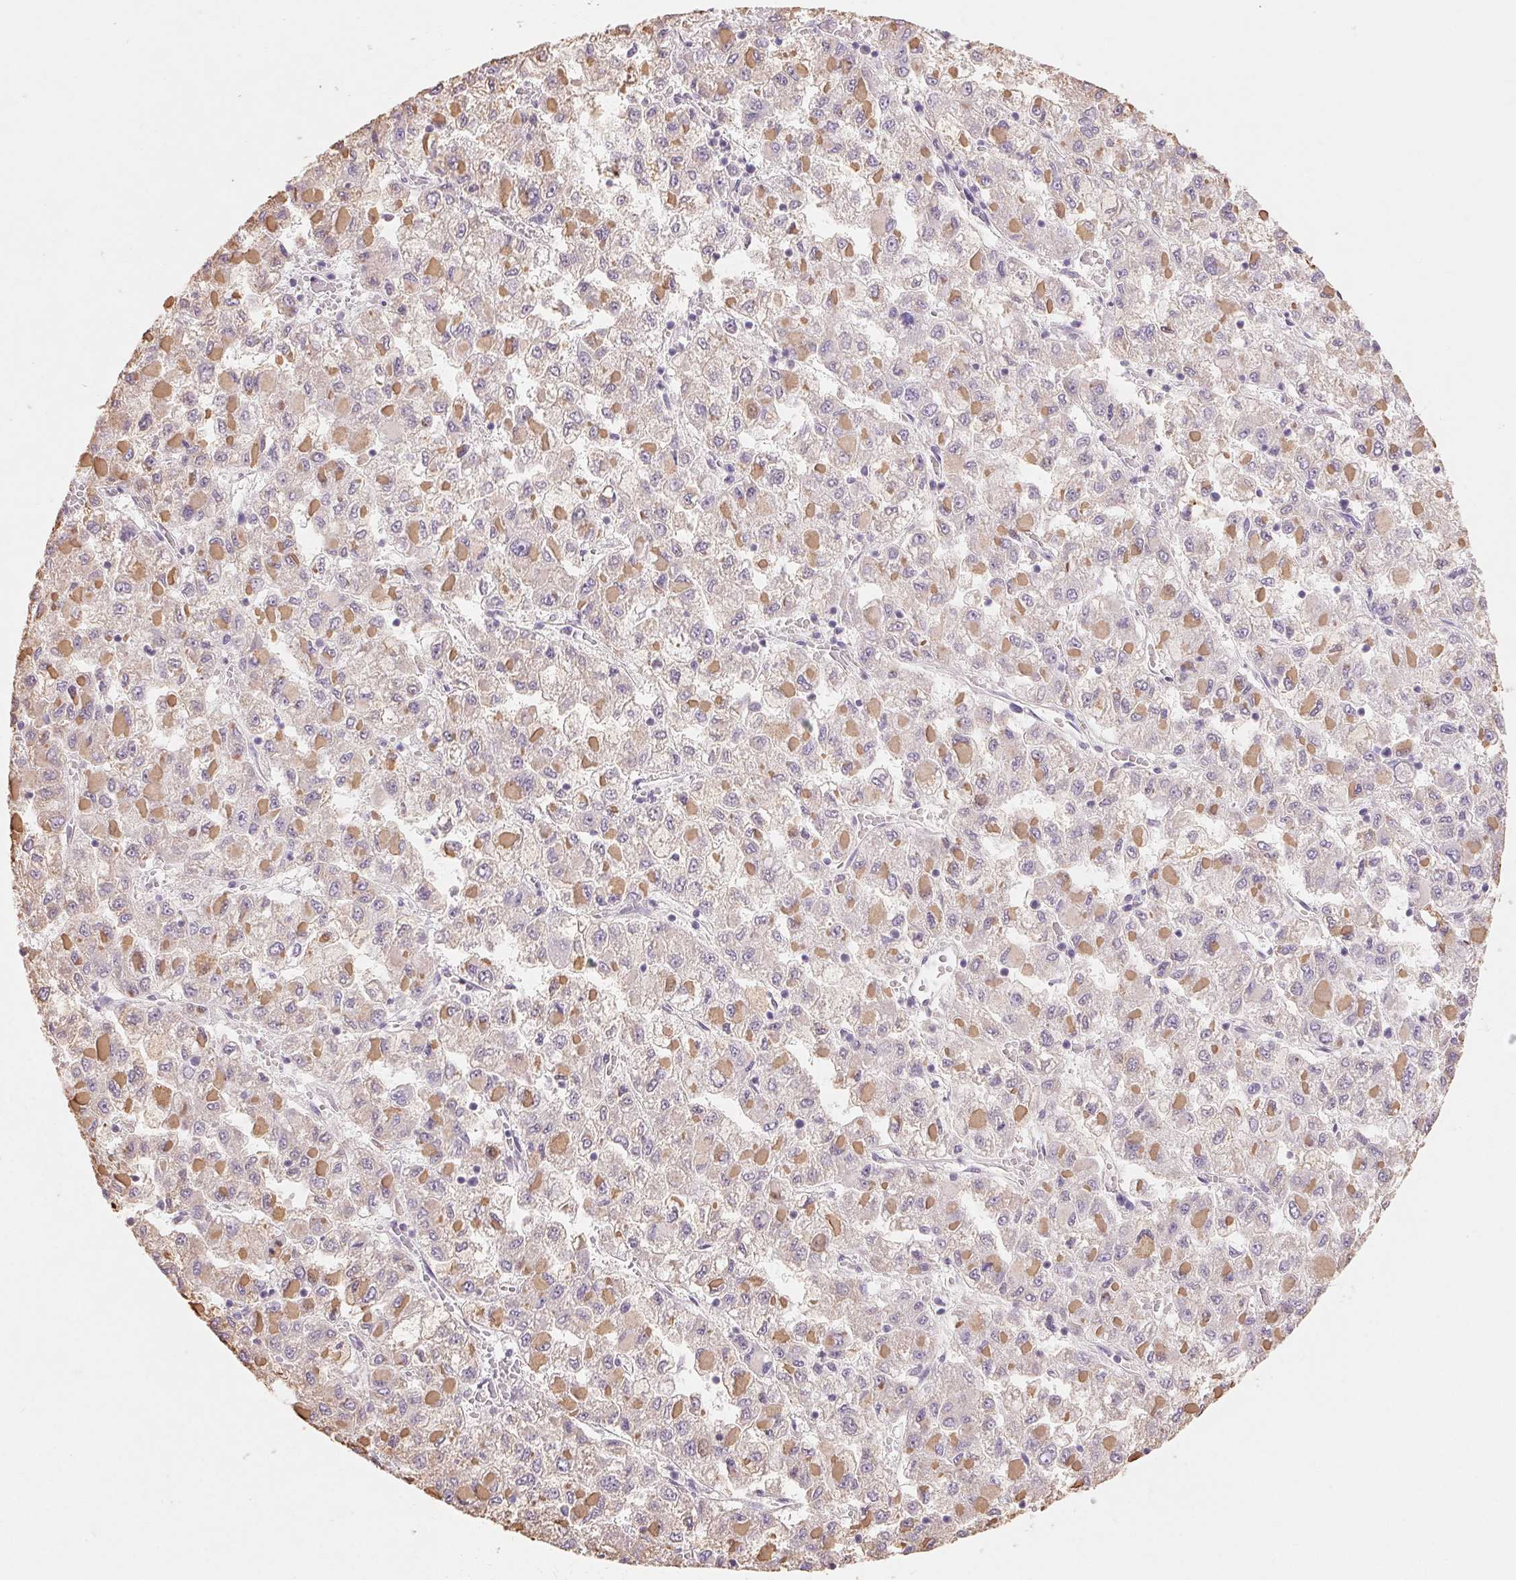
{"staining": {"intensity": "moderate", "quantity": "<25%", "location": "cytoplasmic/membranous"}, "tissue": "liver cancer", "cell_type": "Tumor cells", "image_type": "cancer", "snomed": [{"axis": "morphology", "description": "Carcinoma, Hepatocellular, NOS"}, {"axis": "topography", "description": "Liver"}], "caption": "This is an image of immunohistochemistry staining of liver cancer (hepatocellular carcinoma), which shows moderate staining in the cytoplasmic/membranous of tumor cells.", "gene": "MAP7D2", "patient": {"sex": "male", "age": 40}}